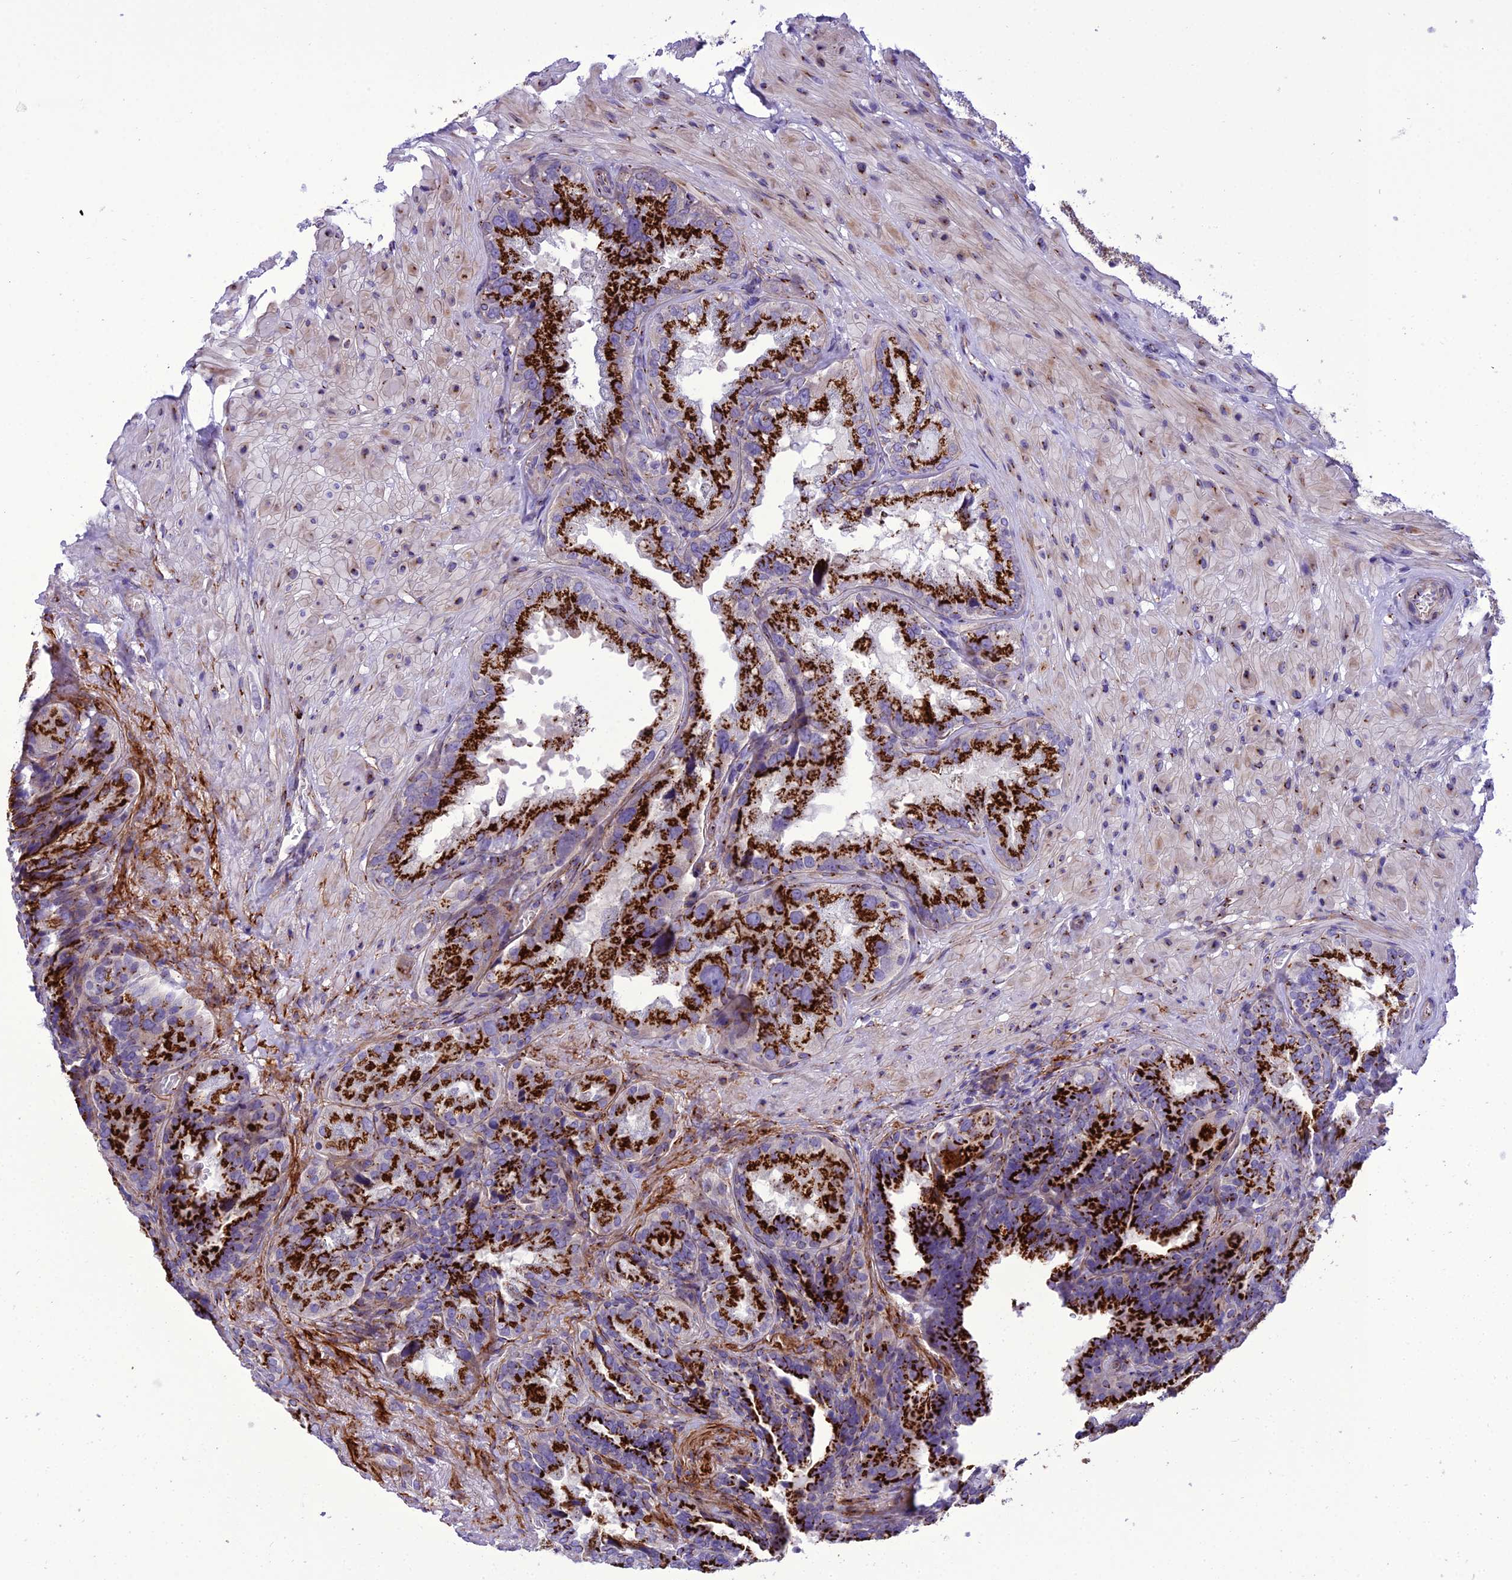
{"staining": {"intensity": "strong", "quantity": ">75%", "location": "cytoplasmic/membranous"}, "tissue": "seminal vesicle", "cell_type": "Glandular cells", "image_type": "normal", "snomed": [{"axis": "morphology", "description": "Normal tissue, NOS"}, {"axis": "topography", "description": "Seminal veicle"}, {"axis": "topography", "description": "Peripheral nerve tissue"}], "caption": "About >75% of glandular cells in benign seminal vesicle show strong cytoplasmic/membranous protein staining as visualized by brown immunohistochemical staining.", "gene": "GOLM2", "patient": {"sex": "male", "age": 63}}